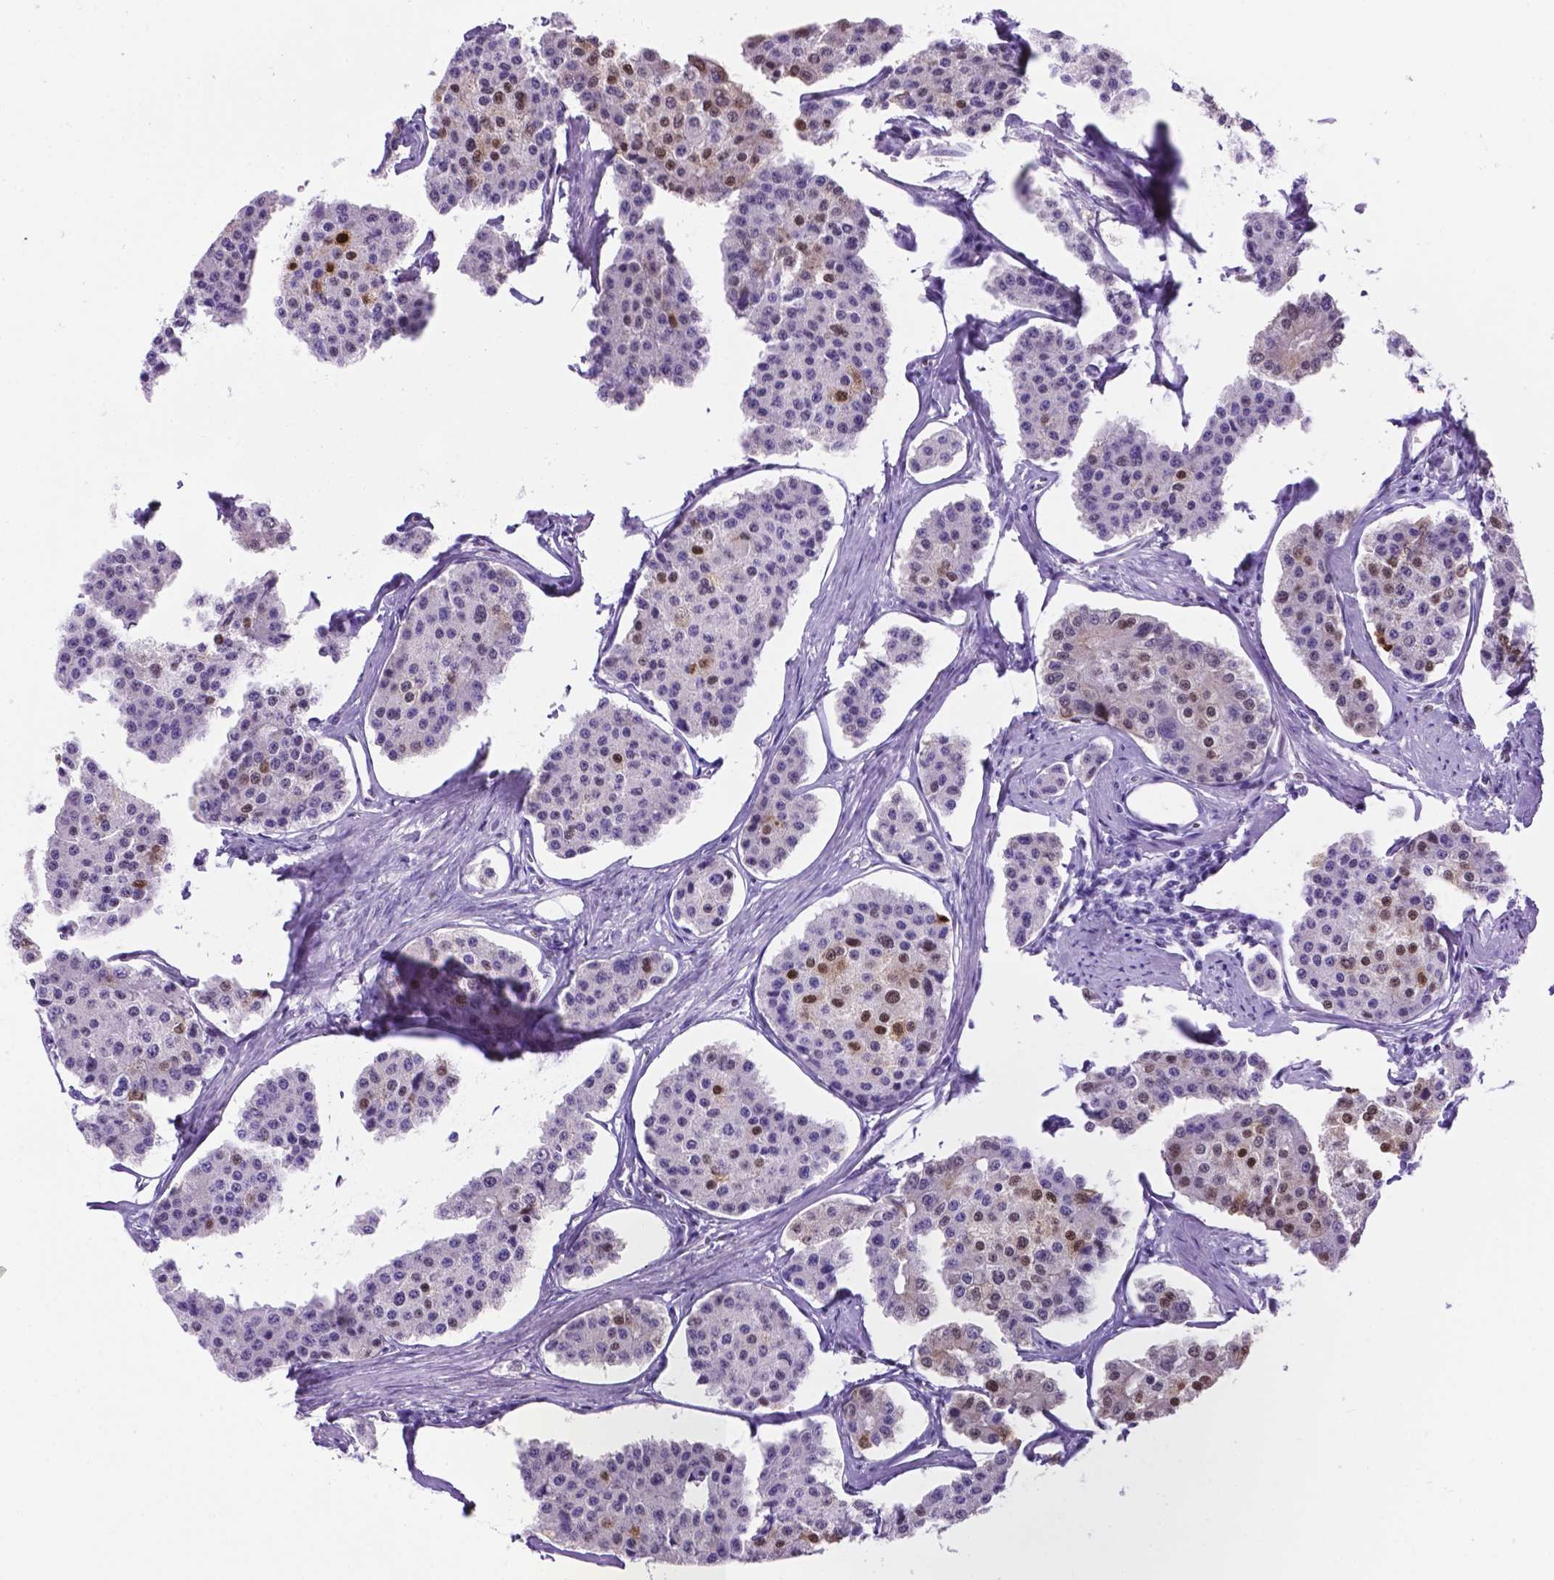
{"staining": {"intensity": "strong", "quantity": "<25%", "location": "nuclear"}, "tissue": "carcinoid", "cell_type": "Tumor cells", "image_type": "cancer", "snomed": [{"axis": "morphology", "description": "Carcinoid, malignant, NOS"}, {"axis": "topography", "description": "Small intestine"}], "caption": "IHC histopathology image of human carcinoid stained for a protein (brown), which displays medium levels of strong nuclear expression in about <25% of tumor cells.", "gene": "TMEM210", "patient": {"sex": "female", "age": 65}}